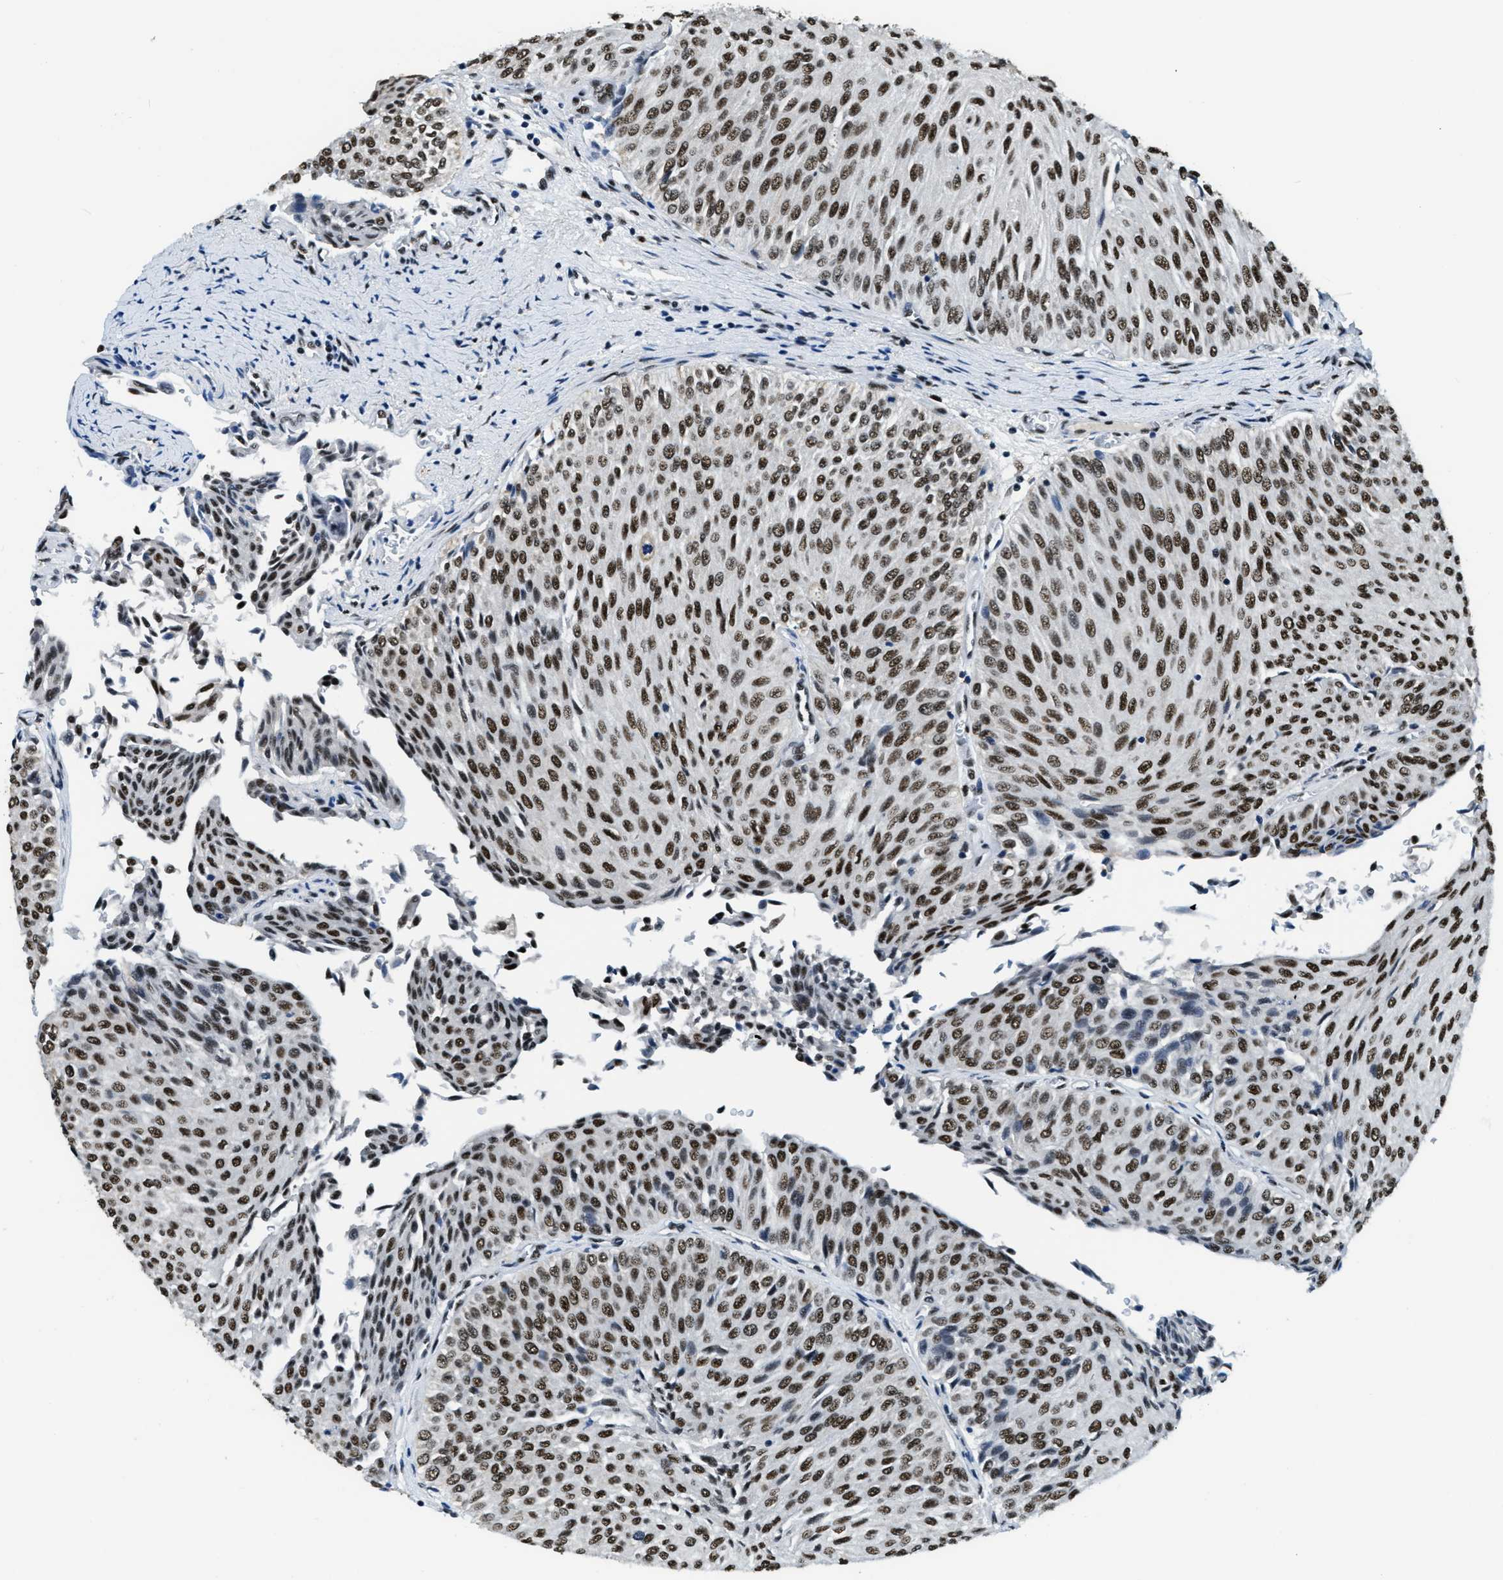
{"staining": {"intensity": "strong", "quantity": ">75%", "location": "nuclear"}, "tissue": "urothelial cancer", "cell_type": "Tumor cells", "image_type": "cancer", "snomed": [{"axis": "morphology", "description": "Urothelial carcinoma, Low grade"}, {"axis": "topography", "description": "Urinary bladder"}], "caption": "IHC (DAB (3,3'-diaminobenzidine)) staining of human low-grade urothelial carcinoma shows strong nuclear protein staining in approximately >75% of tumor cells.", "gene": "SSB", "patient": {"sex": "male", "age": 78}}